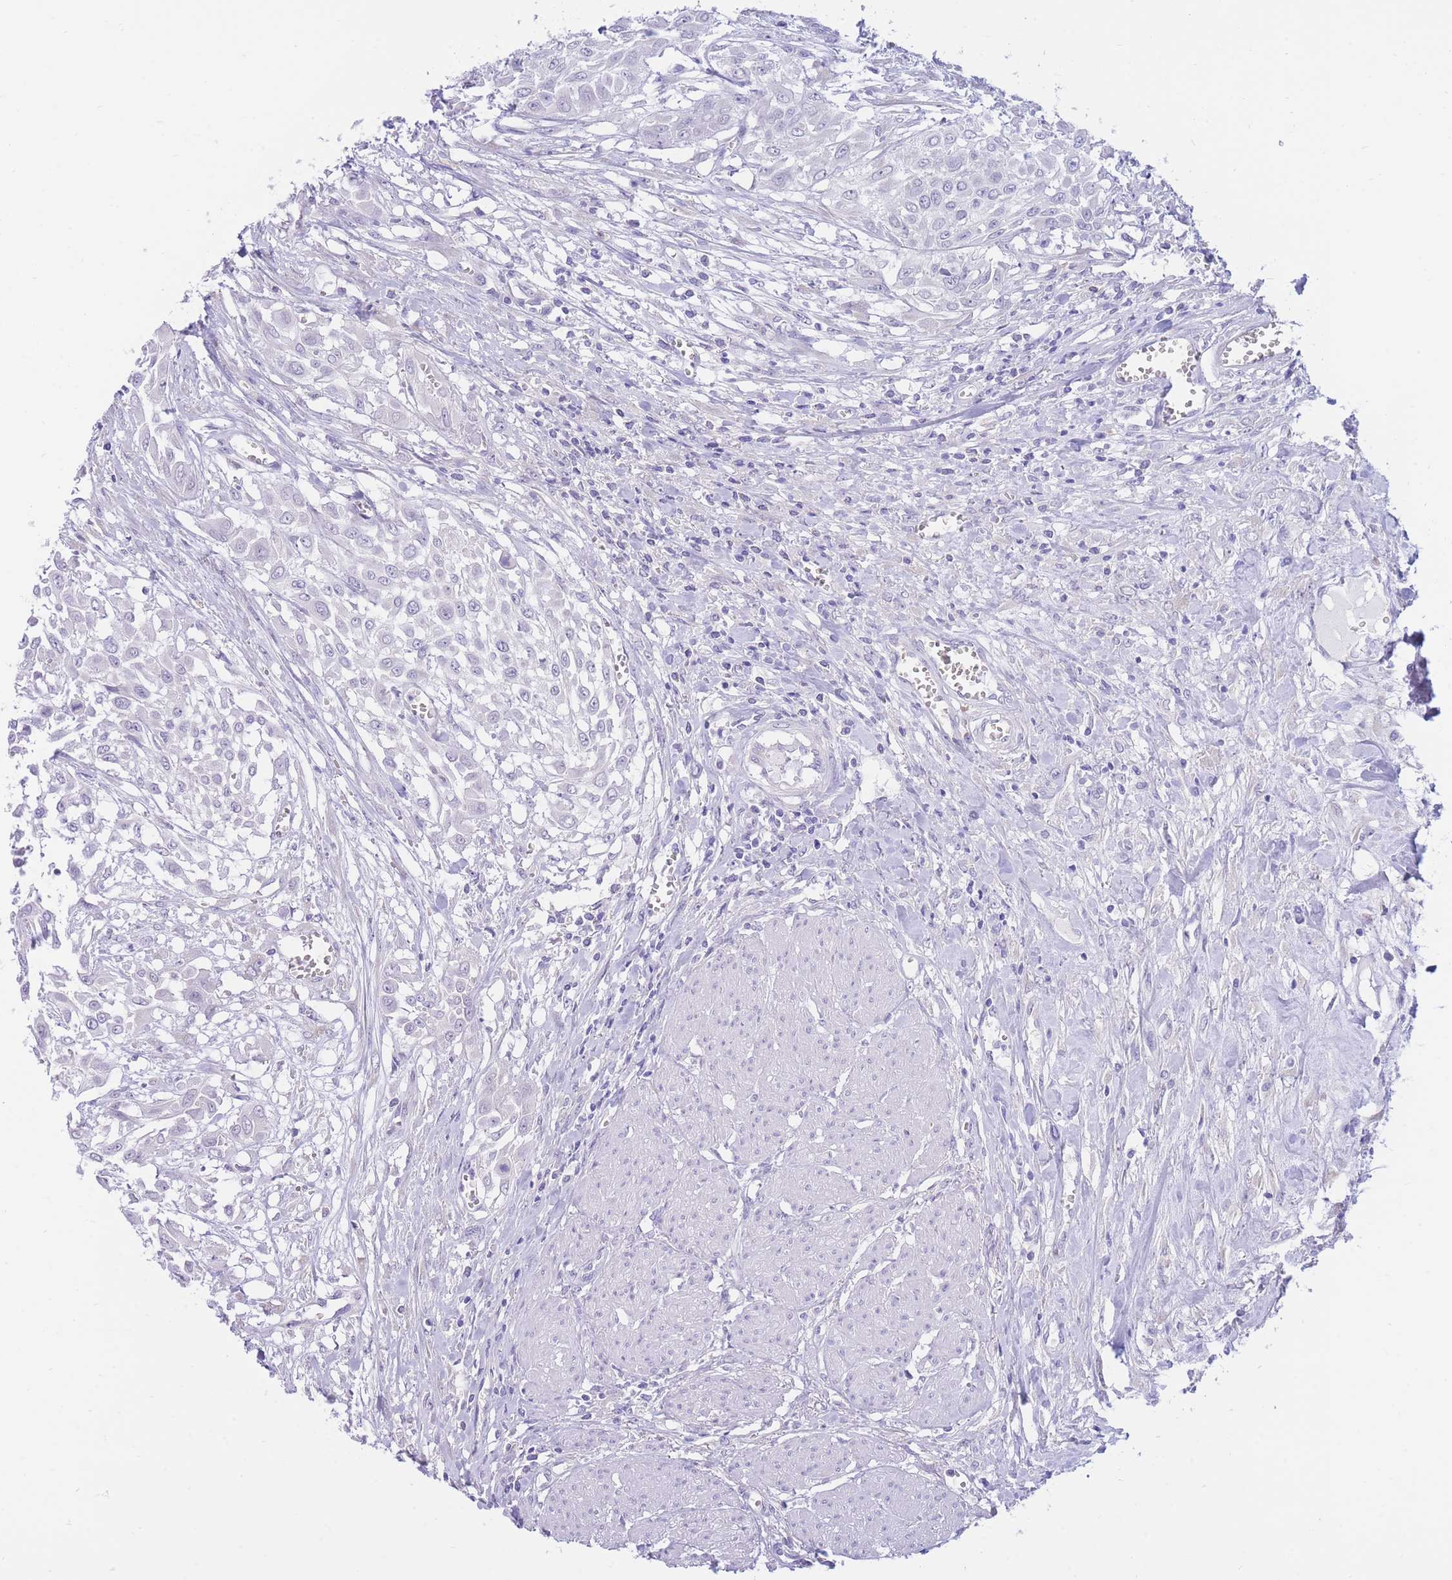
{"staining": {"intensity": "negative", "quantity": "none", "location": "none"}, "tissue": "urothelial cancer", "cell_type": "Tumor cells", "image_type": "cancer", "snomed": [{"axis": "morphology", "description": "Urothelial carcinoma, High grade"}, {"axis": "topography", "description": "Urinary bladder"}], "caption": "This is an immunohistochemistry photomicrograph of human urothelial cancer. There is no positivity in tumor cells.", "gene": "SSUH2", "patient": {"sex": "male", "age": 57}}